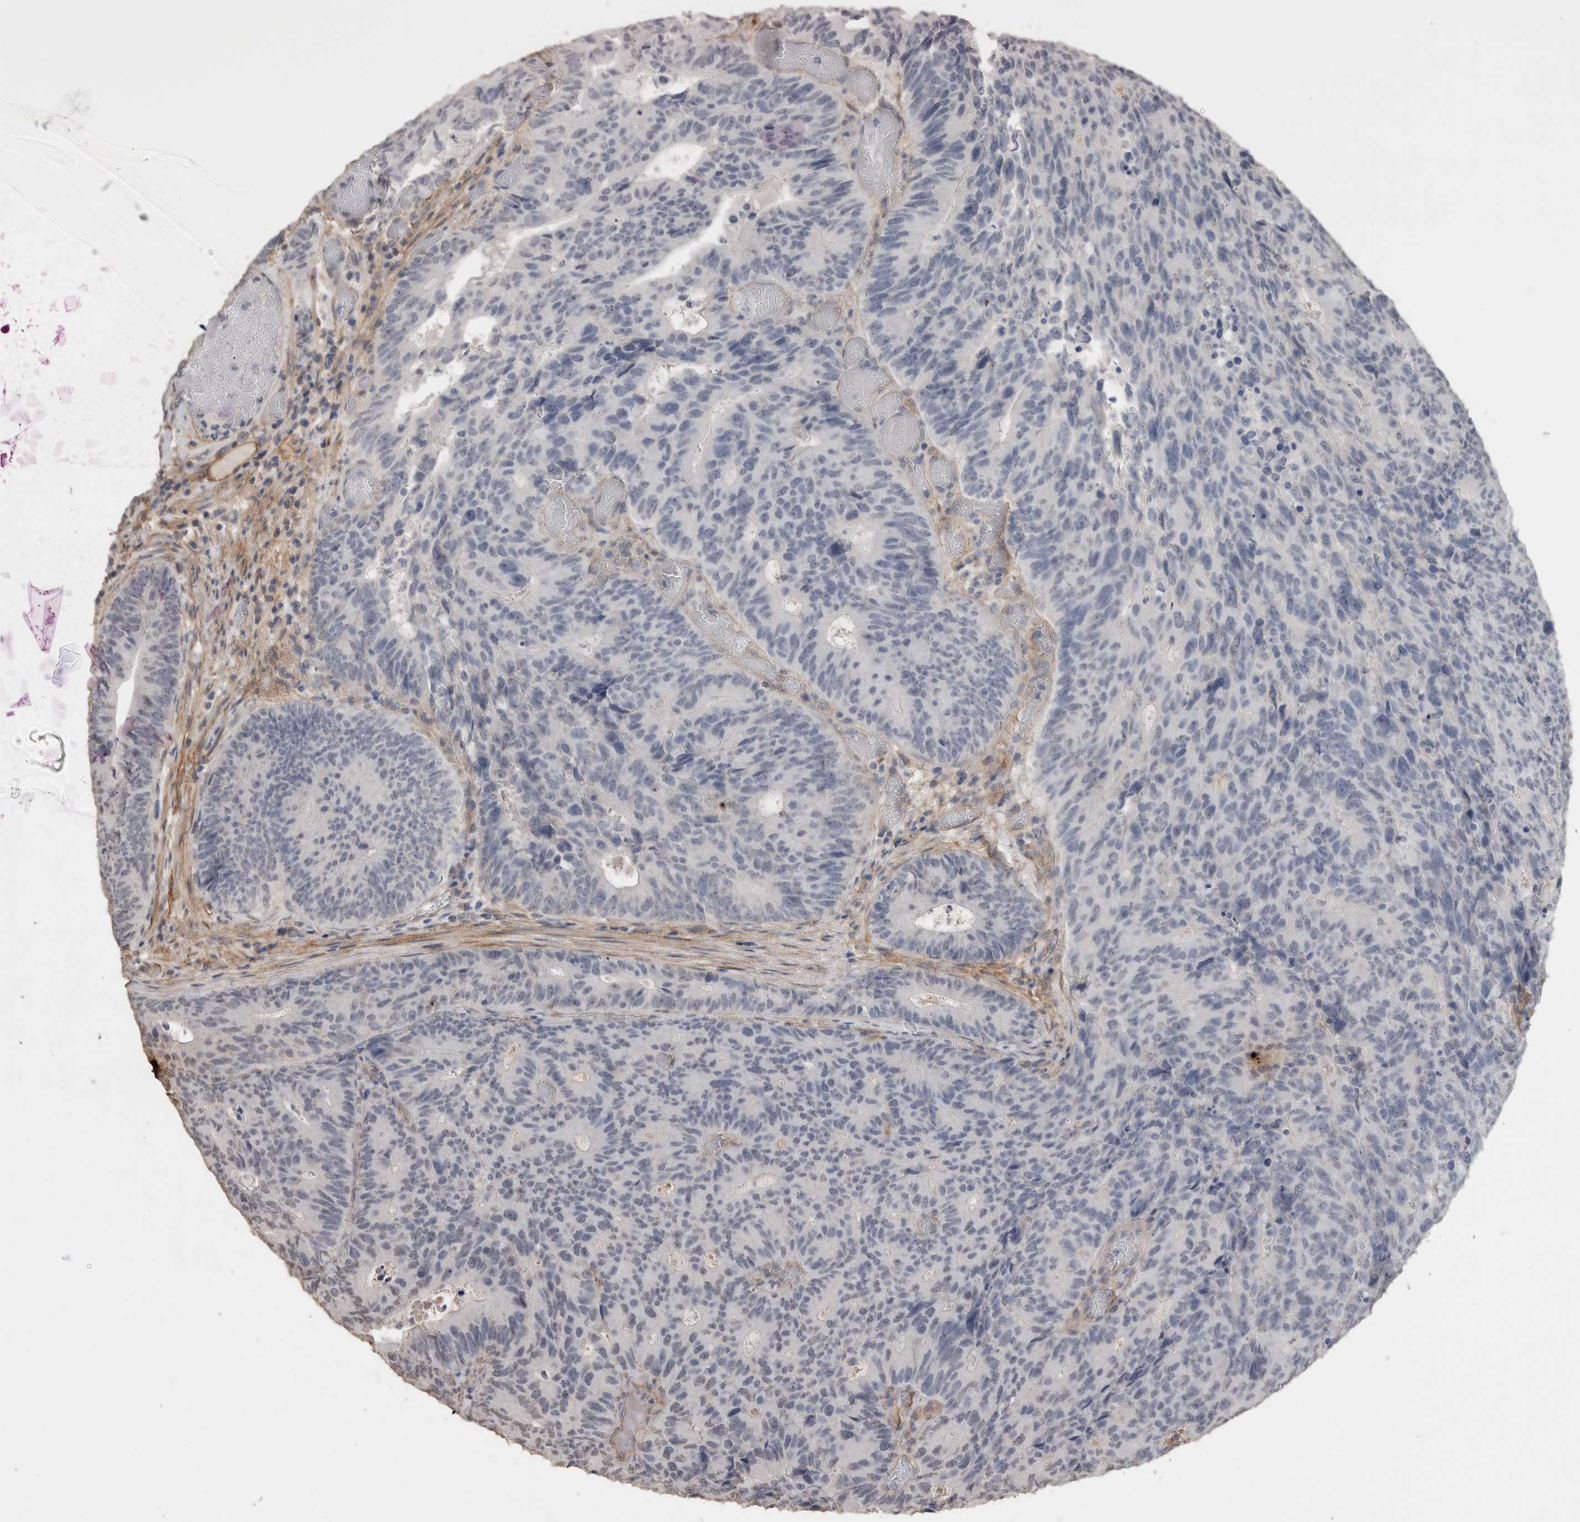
{"staining": {"intensity": "negative", "quantity": "none", "location": "none"}, "tissue": "colorectal cancer", "cell_type": "Tumor cells", "image_type": "cancer", "snomed": [{"axis": "morphology", "description": "Adenocarcinoma, NOS"}, {"axis": "topography", "description": "Colon"}], "caption": "High magnification brightfield microscopy of colorectal adenocarcinoma stained with DAB (brown) and counterstained with hematoxylin (blue): tumor cells show no significant expression.", "gene": "RECK", "patient": {"sex": "male", "age": 87}}